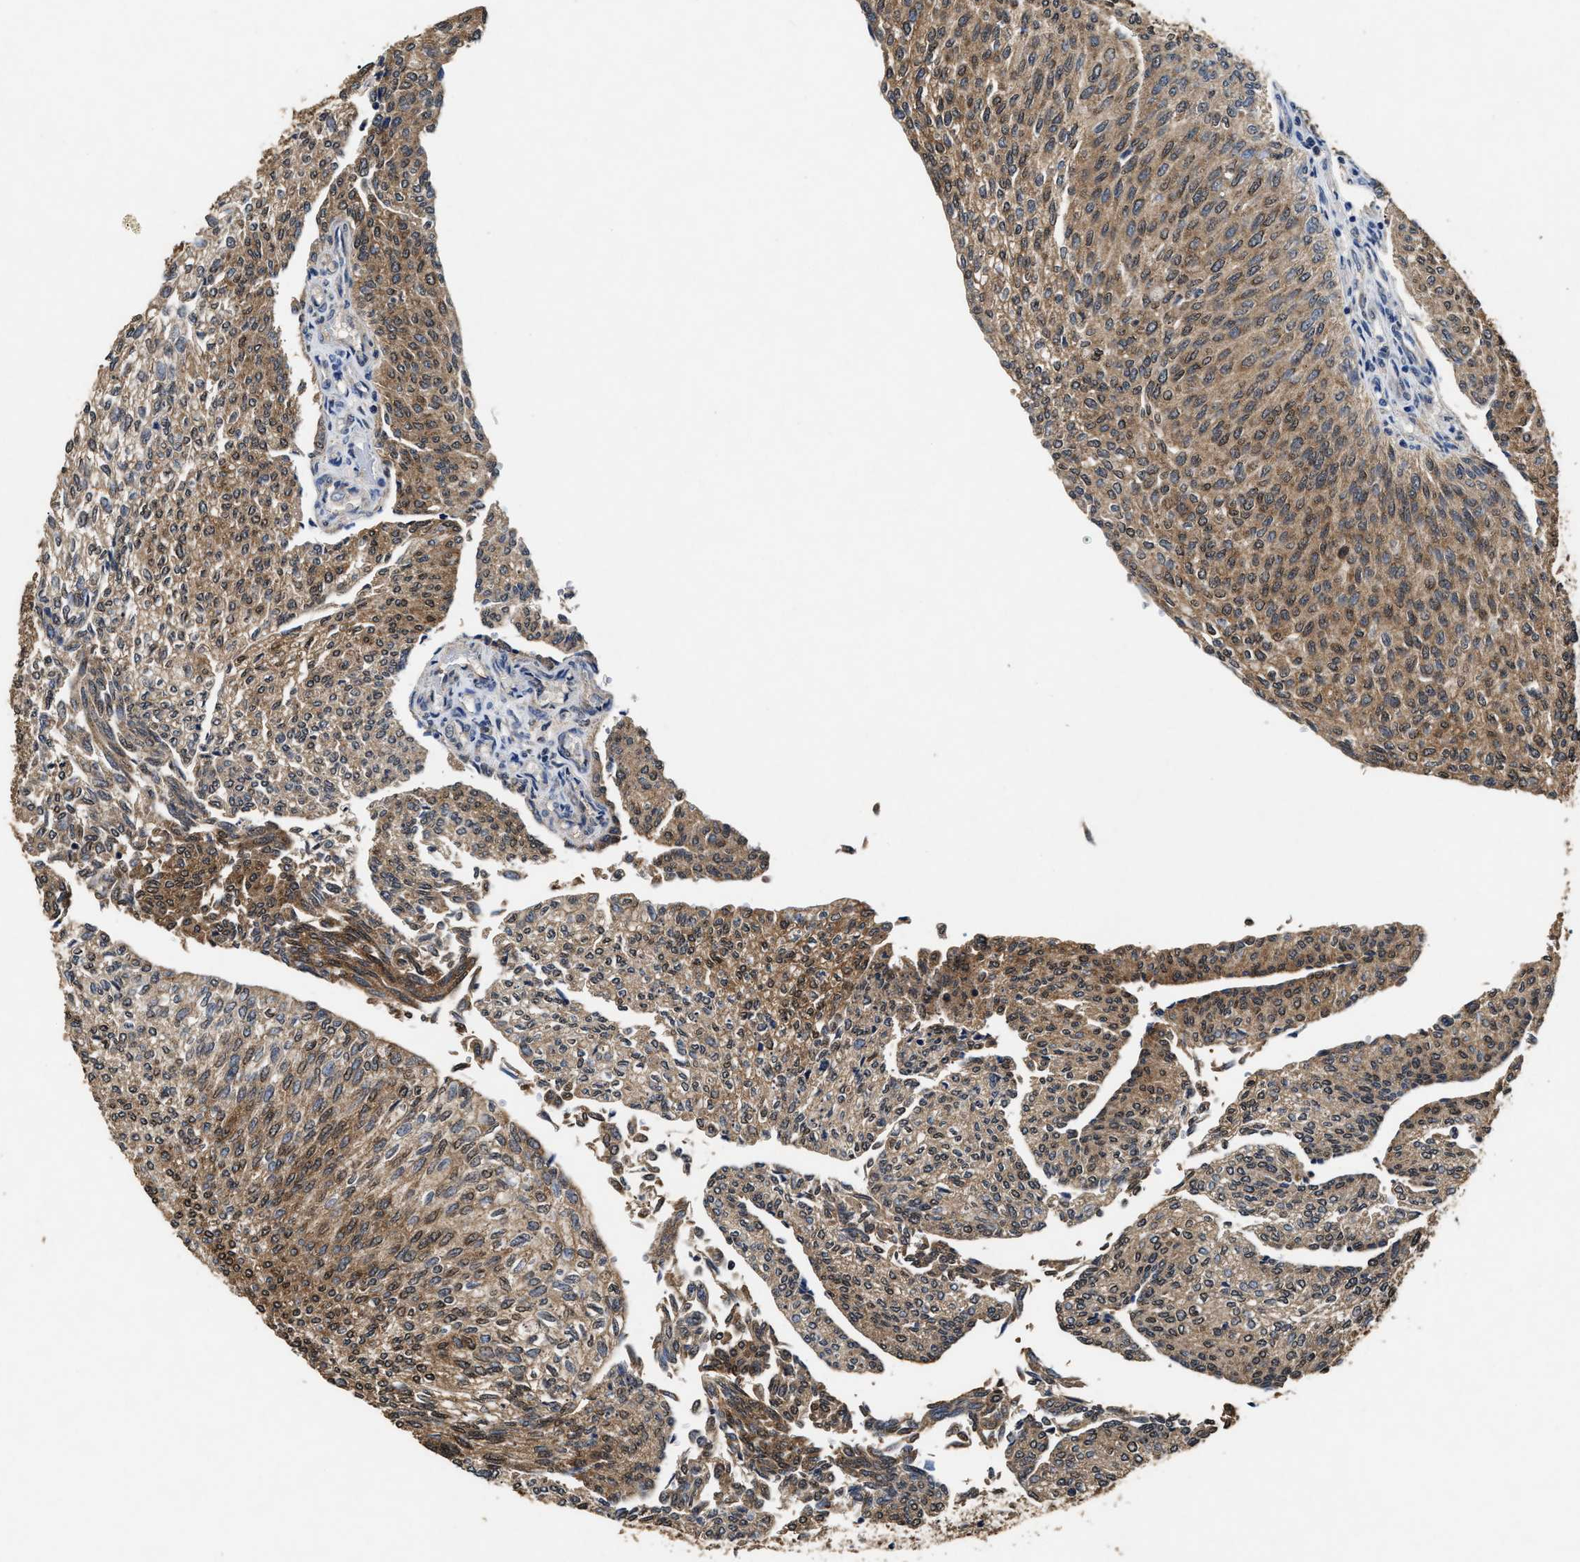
{"staining": {"intensity": "moderate", "quantity": ">75%", "location": "cytoplasmic/membranous,nuclear"}, "tissue": "urothelial cancer", "cell_type": "Tumor cells", "image_type": "cancer", "snomed": [{"axis": "morphology", "description": "Urothelial carcinoma, Low grade"}, {"axis": "topography", "description": "Urinary bladder"}], "caption": "The image exhibits immunohistochemical staining of urothelial cancer. There is moderate cytoplasmic/membranous and nuclear positivity is appreciated in approximately >75% of tumor cells.", "gene": "ACAT2", "patient": {"sex": "female", "age": 79}}